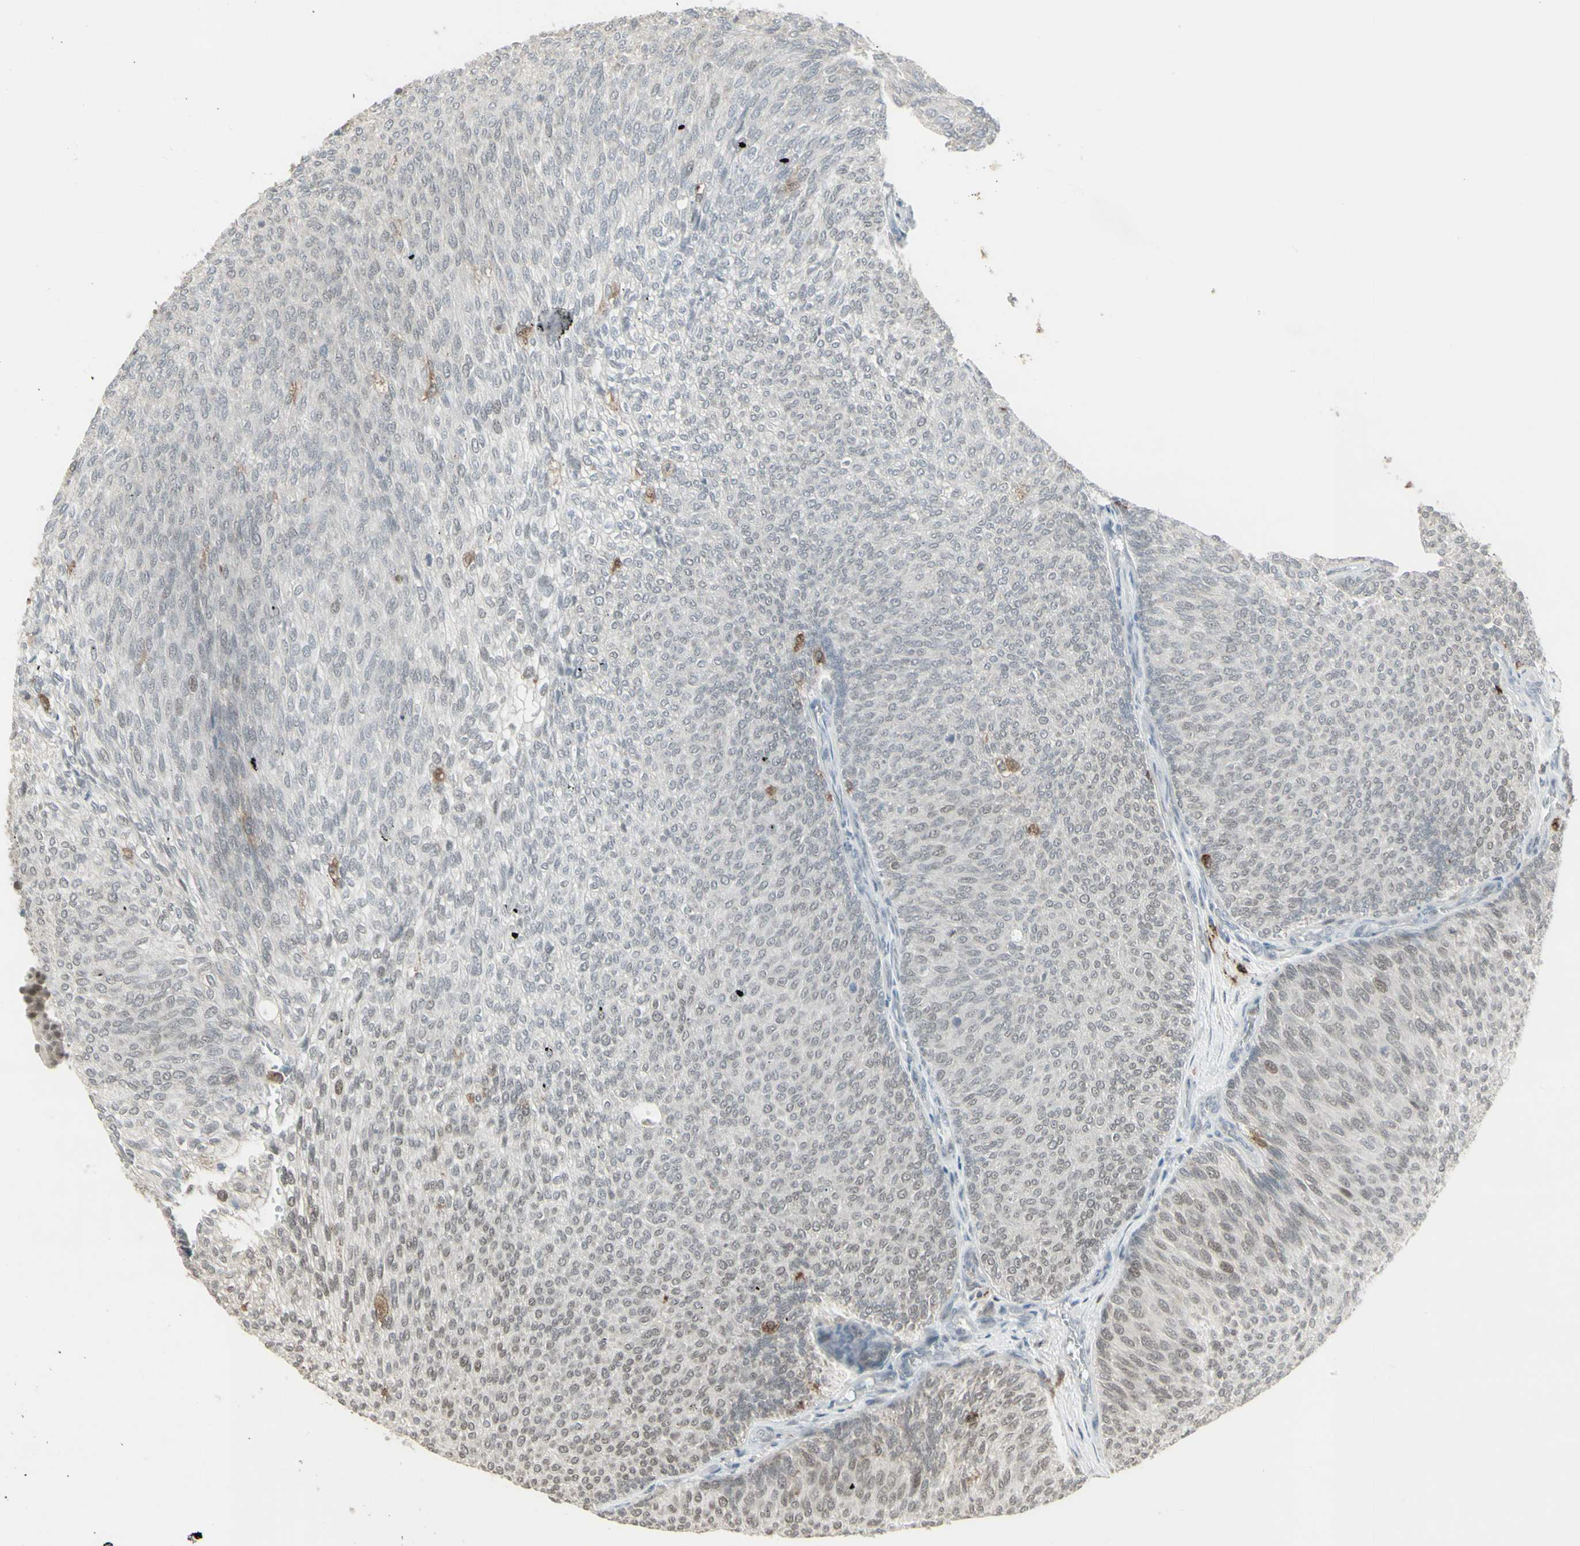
{"staining": {"intensity": "negative", "quantity": "none", "location": "none"}, "tissue": "urothelial cancer", "cell_type": "Tumor cells", "image_type": "cancer", "snomed": [{"axis": "morphology", "description": "Urothelial carcinoma, Low grade"}, {"axis": "topography", "description": "Urinary bladder"}], "caption": "Immunohistochemical staining of human urothelial carcinoma (low-grade) demonstrates no significant staining in tumor cells.", "gene": "SAMSN1", "patient": {"sex": "female", "age": 79}}